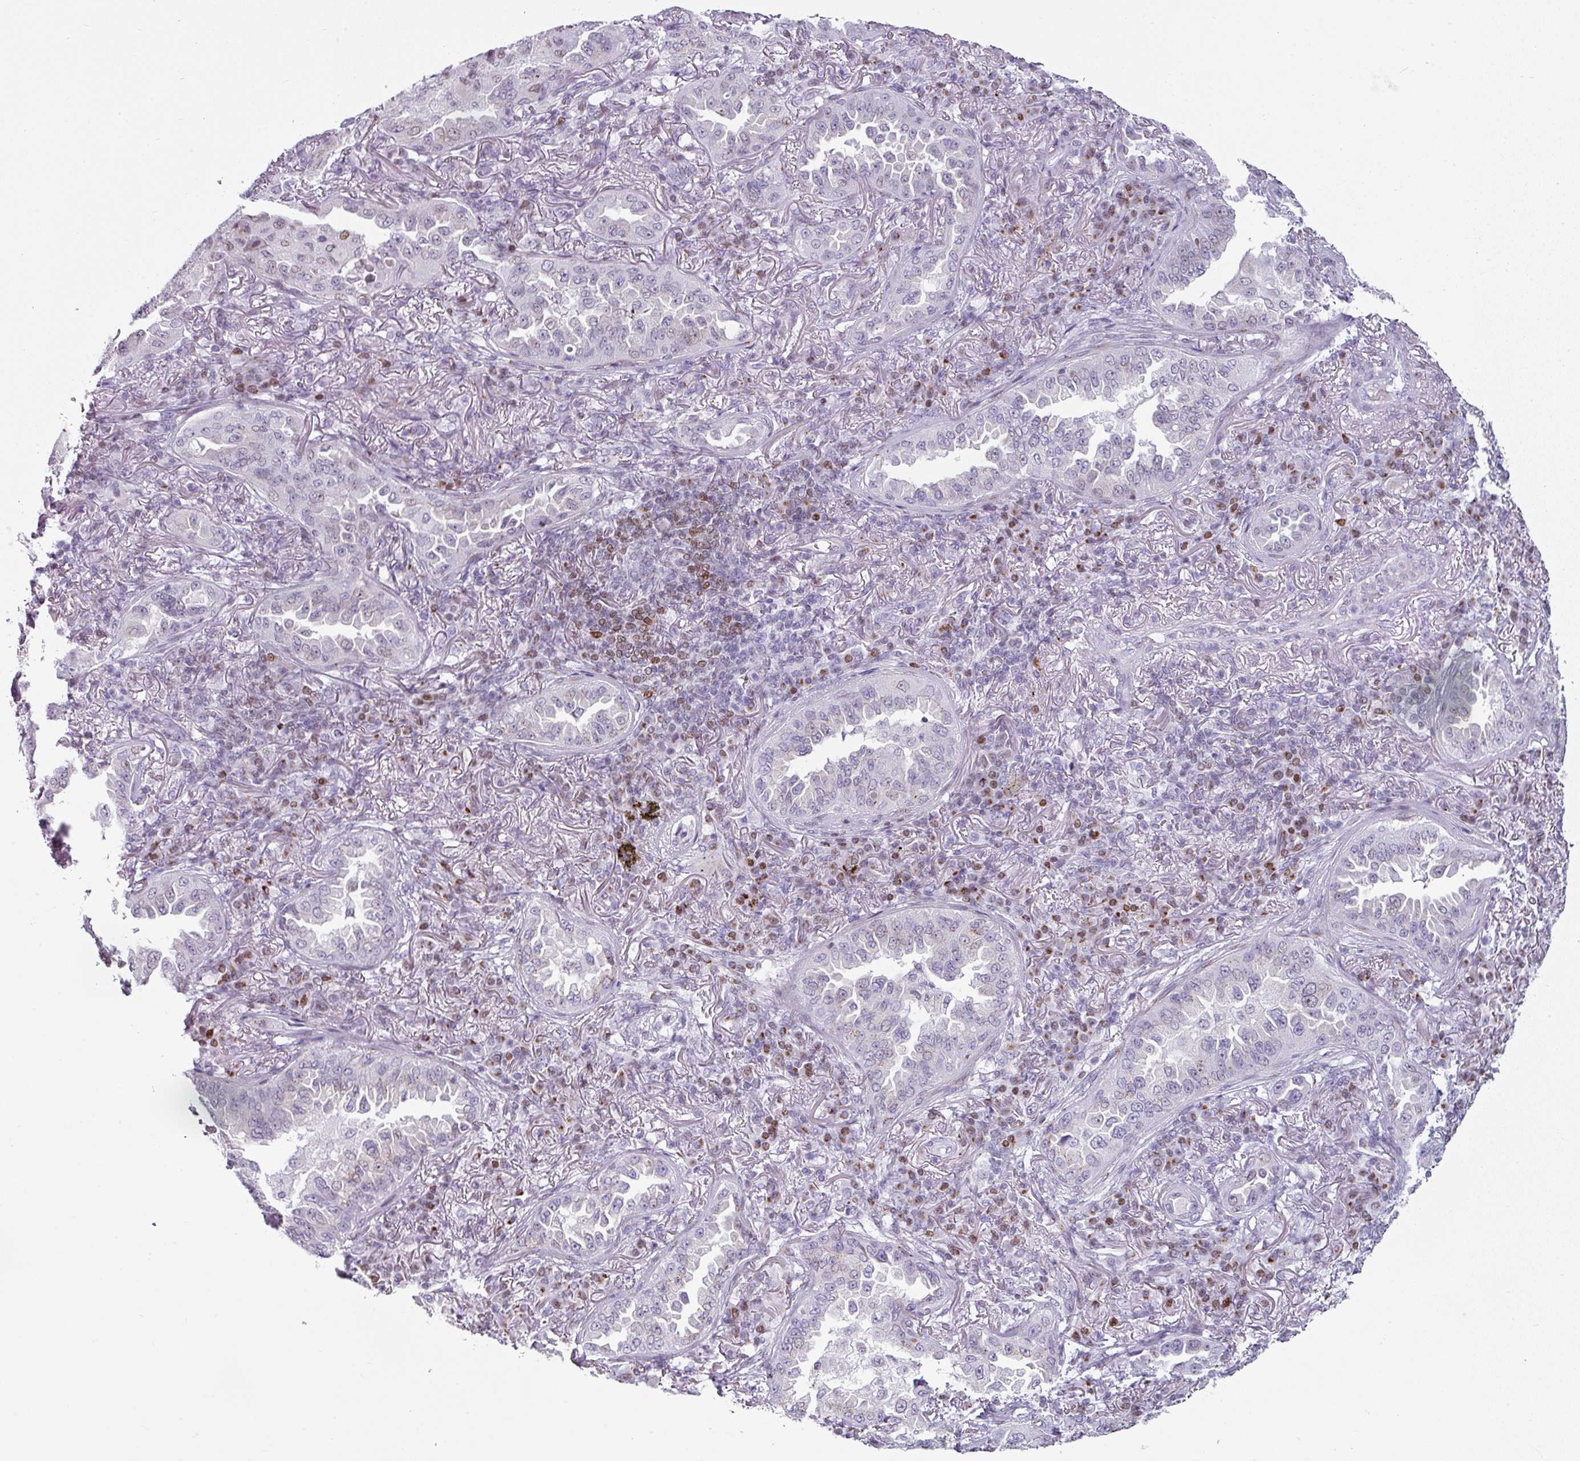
{"staining": {"intensity": "weak", "quantity": "<25%", "location": "nuclear"}, "tissue": "lung cancer", "cell_type": "Tumor cells", "image_type": "cancer", "snomed": [{"axis": "morphology", "description": "Adenocarcinoma, NOS"}, {"axis": "topography", "description": "Lung"}], "caption": "Lung cancer was stained to show a protein in brown. There is no significant positivity in tumor cells. (DAB IHC with hematoxylin counter stain).", "gene": "SYT8", "patient": {"sex": "female", "age": 69}}